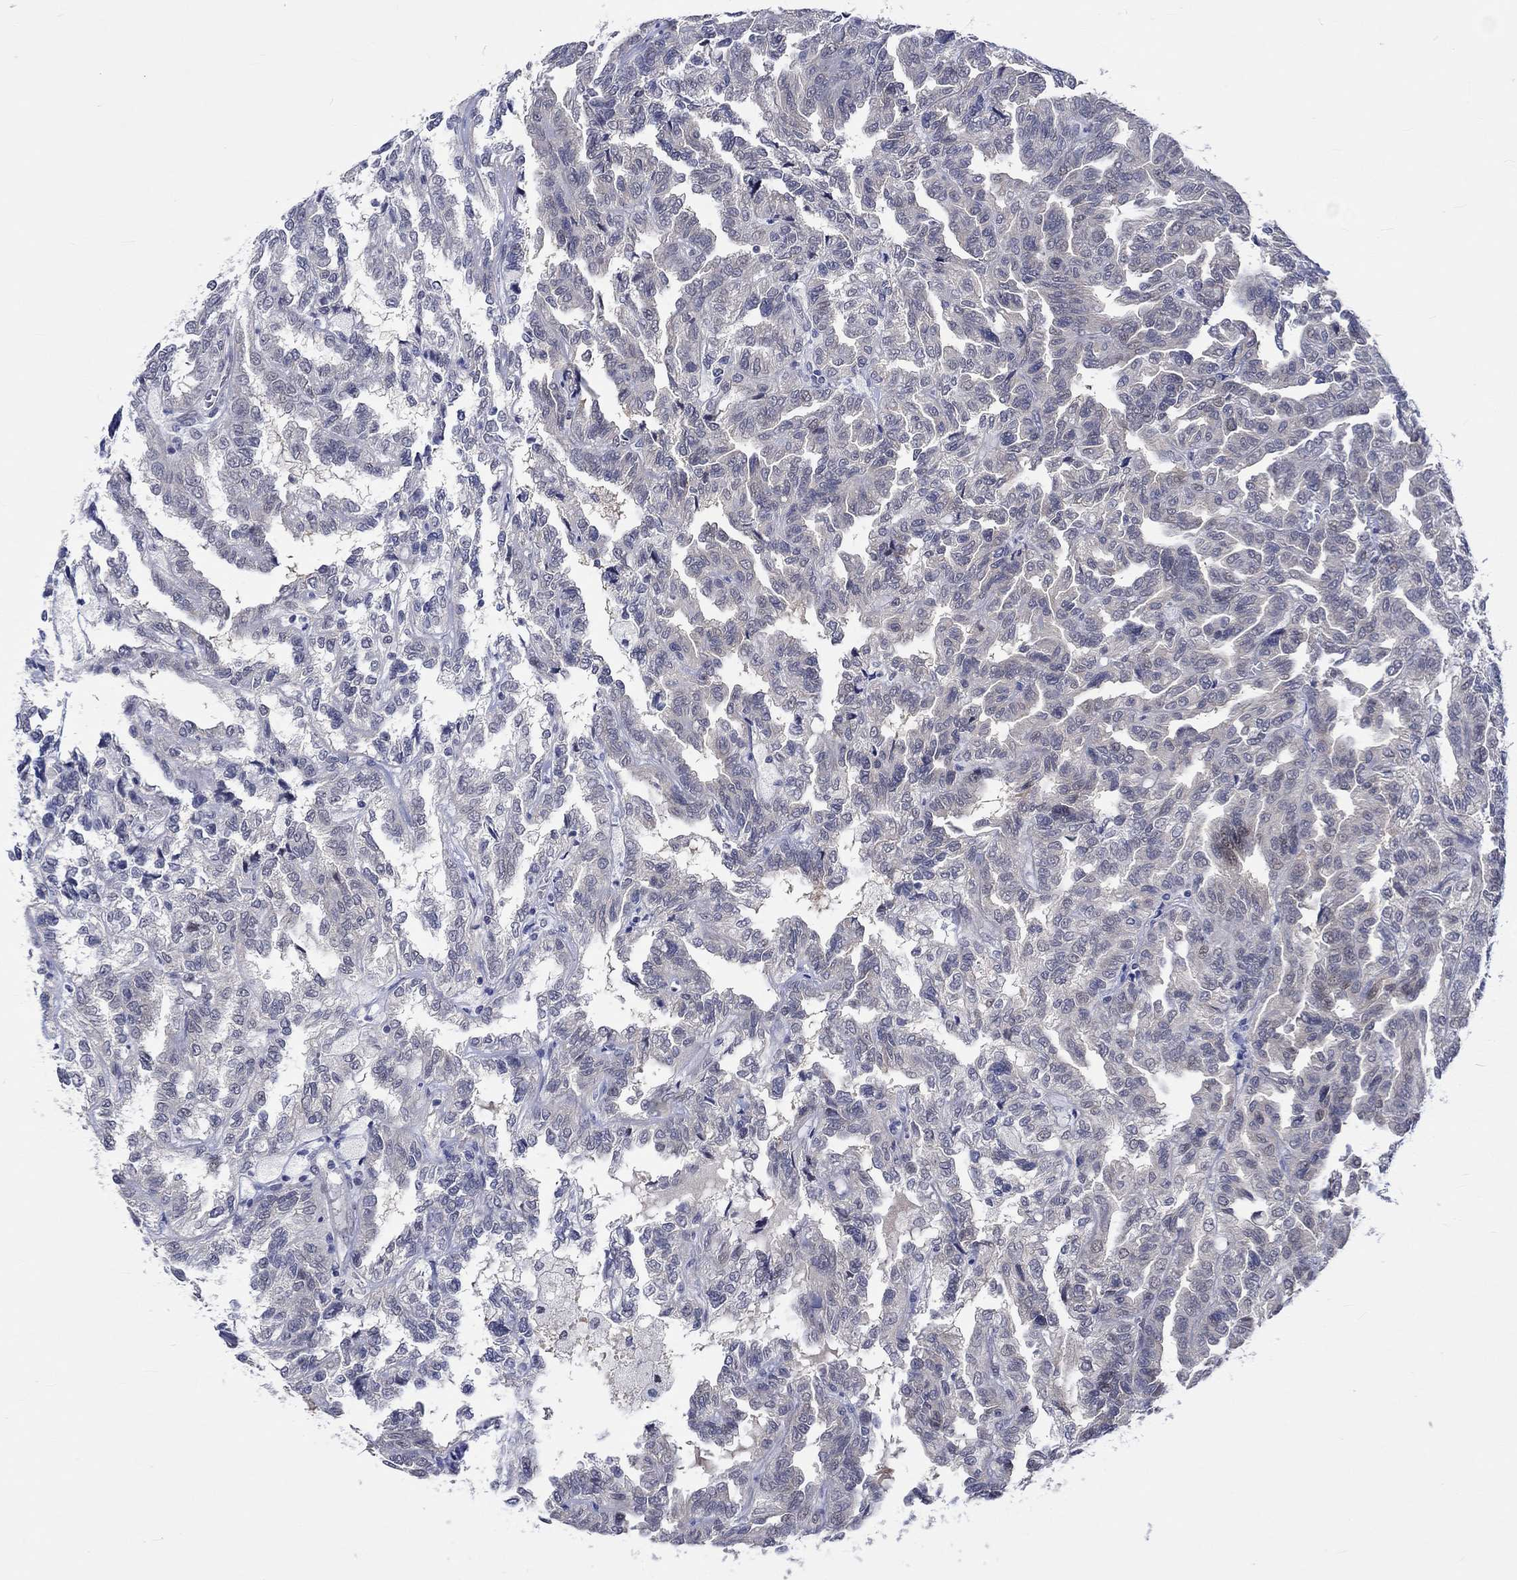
{"staining": {"intensity": "negative", "quantity": "none", "location": "none"}, "tissue": "renal cancer", "cell_type": "Tumor cells", "image_type": "cancer", "snomed": [{"axis": "morphology", "description": "Adenocarcinoma, NOS"}, {"axis": "topography", "description": "Kidney"}], "caption": "There is no significant expression in tumor cells of renal cancer.", "gene": "E2F8", "patient": {"sex": "male", "age": 79}}